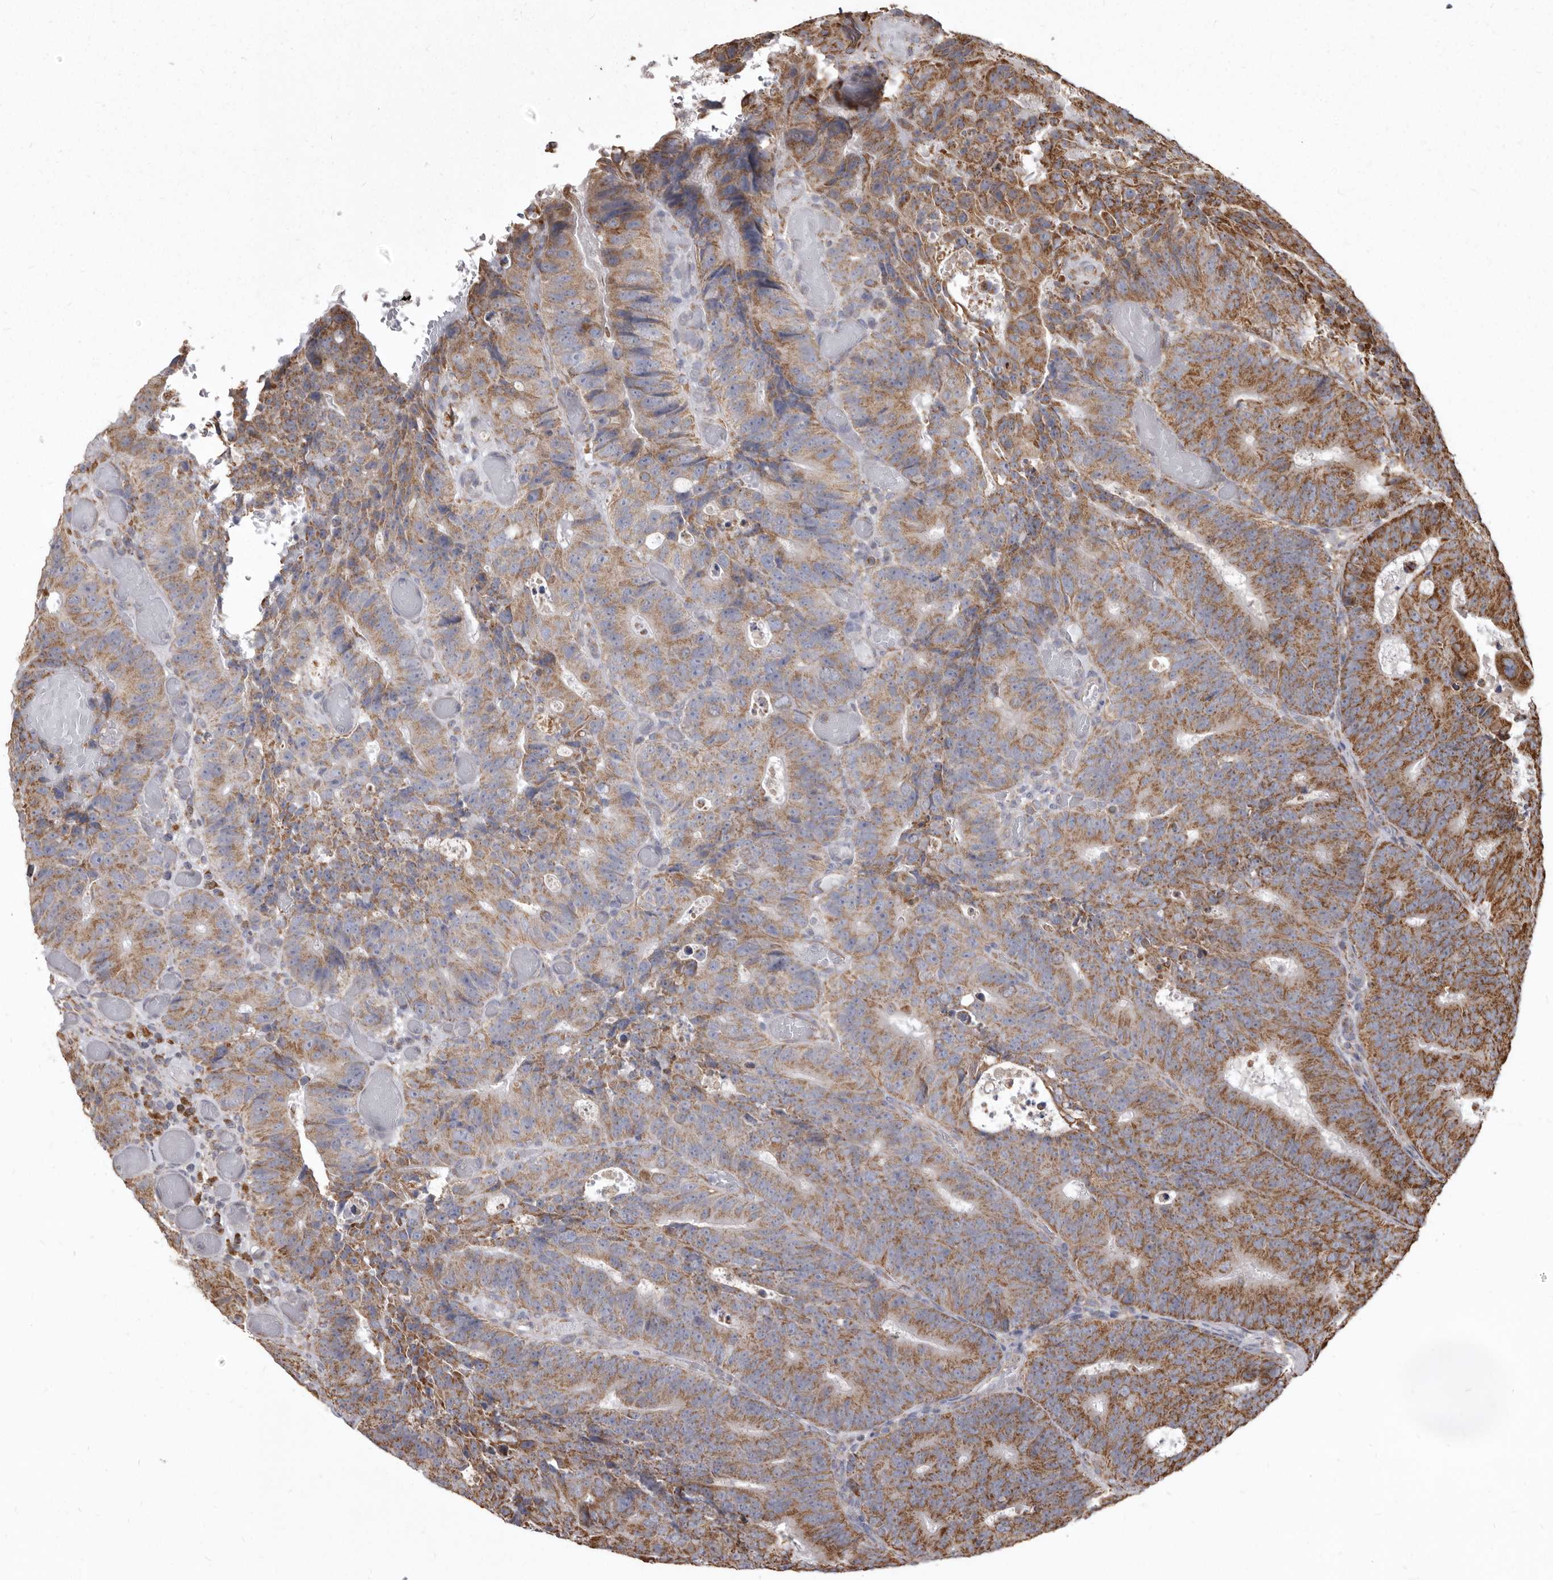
{"staining": {"intensity": "moderate", "quantity": ">75%", "location": "cytoplasmic/membranous"}, "tissue": "colorectal cancer", "cell_type": "Tumor cells", "image_type": "cancer", "snomed": [{"axis": "morphology", "description": "Adenocarcinoma, NOS"}, {"axis": "topography", "description": "Colon"}], "caption": "Colorectal cancer stained for a protein reveals moderate cytoplasmic/membranous positivity in tumor cells. Nuclei are stained in blue.", "gene": "CDK5RAP3", "patient": {"sex": "male", "age": 87}}